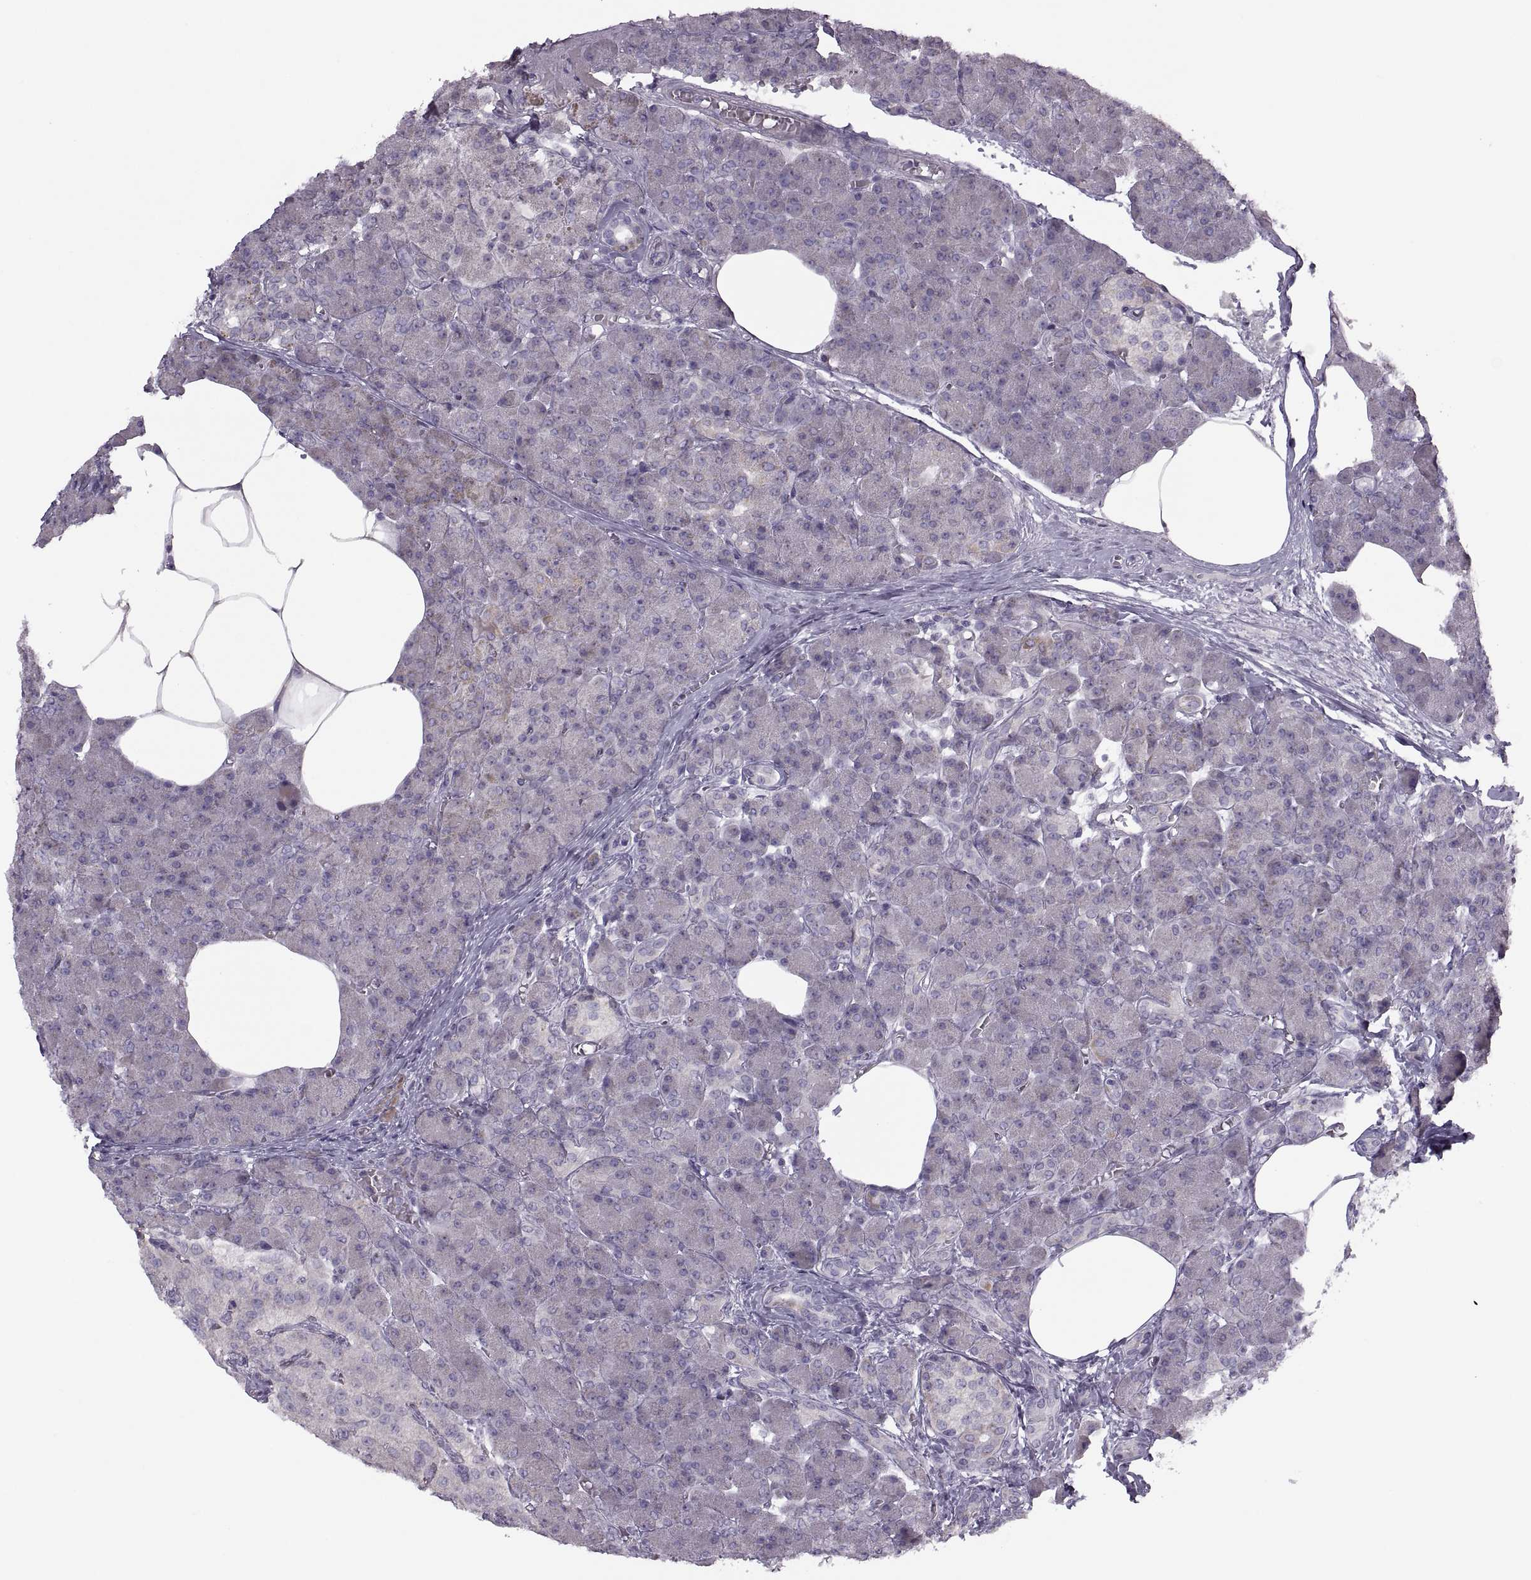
{"staining": {"intensity": "weak", "quantity": "<25%", "location": "cytoplasmic/membranous"}, "tissue": "pancreas", "cell_type": "Exocrine glandular cells", "image_type": "normal", "snomed": [{"axis": "morphology", "description": "Normal tissue, NOS"}, {"axis": "topography", "description": "Pancreas"}], "caption": "The photomicrograph demonstrates no significant staining in exocrine glandular cells of pancreas.", "gene": "PIERCE1", "patient": {"sex": "female", "age": 45}}